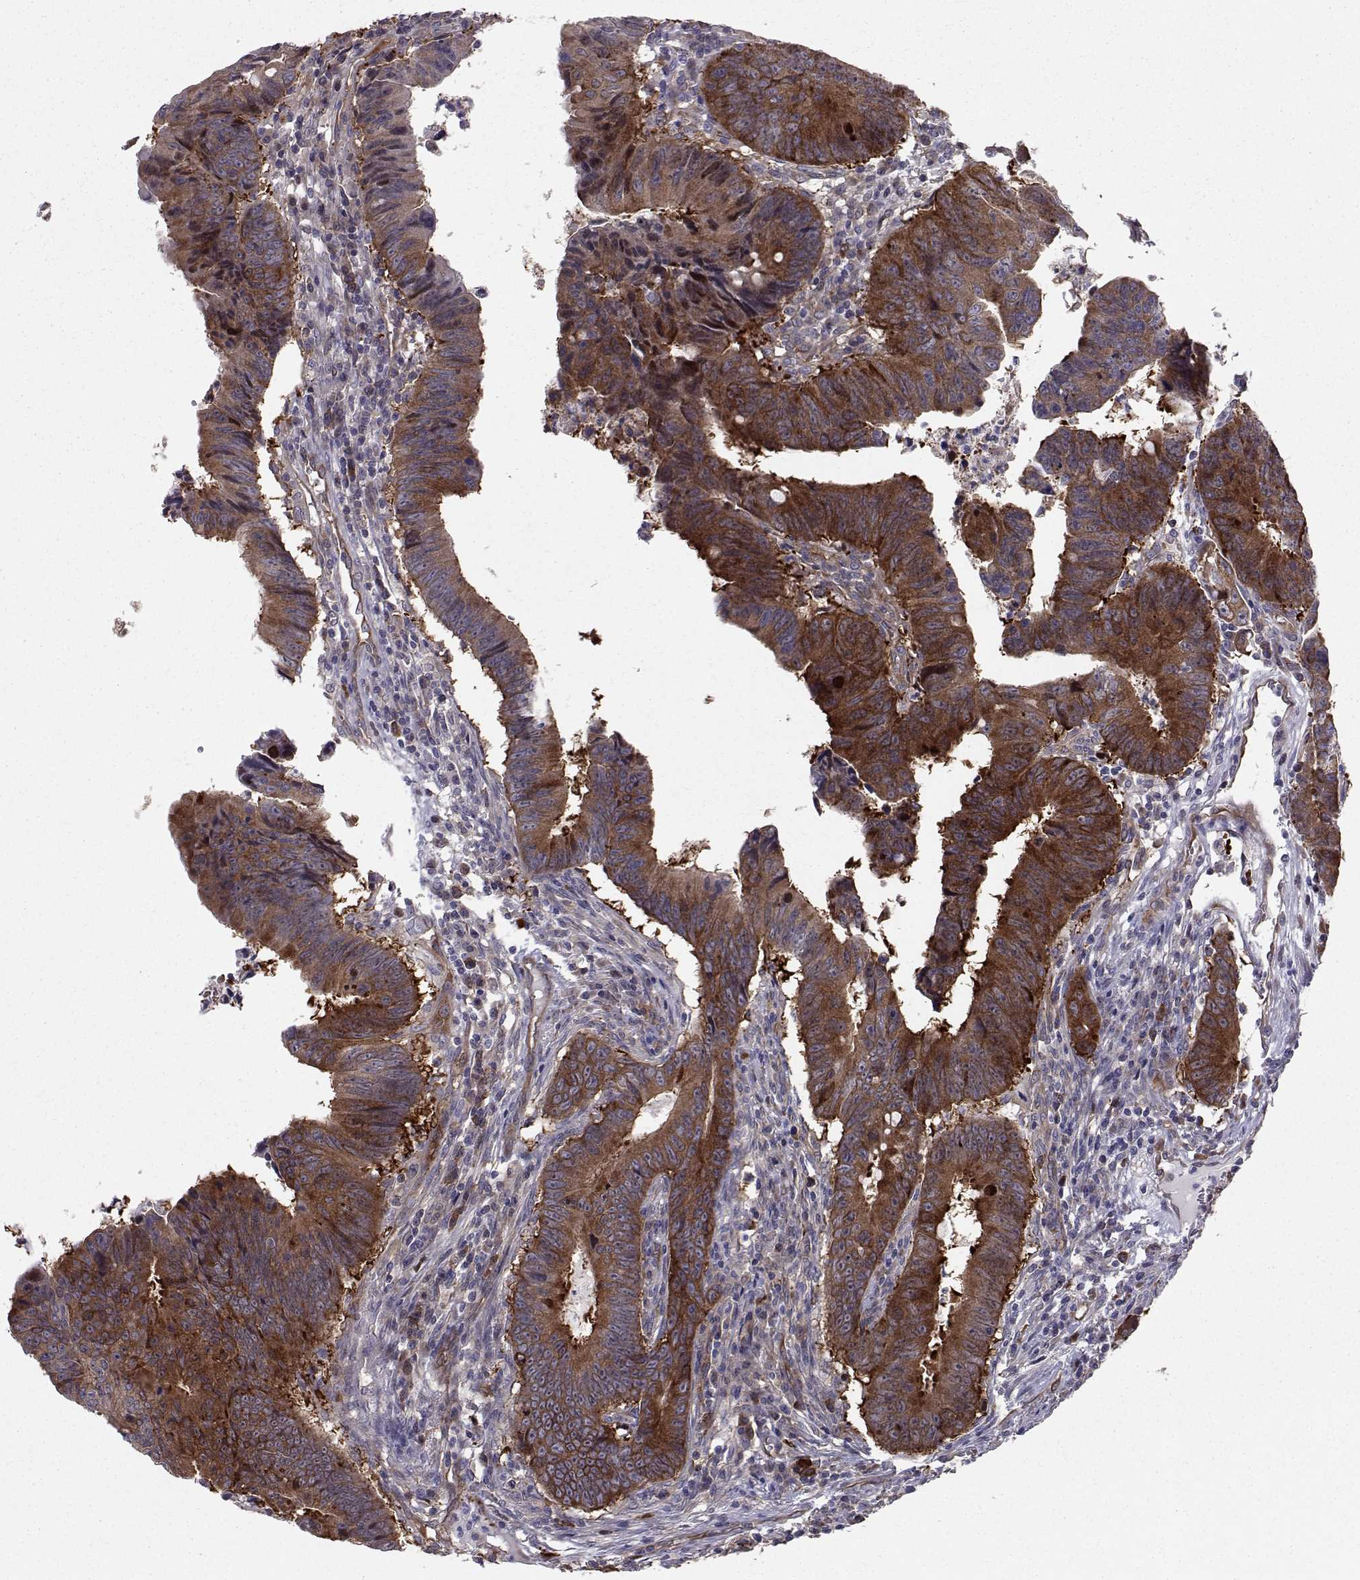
{"staining": {"intensity": "strong", "quantity": ">75%", "location": "cytoplasmic/membranous"}, "tissue": "colorectal cancer", "cell_type": "Tumor cells", "image_type": "cancer", "snomed": [{"axis": "morphology", "description": "Adenocarcinoma, NOS"}, {"axis": "topography", "description": "Colon"}], "caption": "A photomicrograph showing strong cytoplasmic/membranous positivity in approximately >75% of tumor cells in colorectal cancer, as visualized by brown immunohistochemical staining.", "gene": "HSP90AB1", "patient": {"sex": "female", "age": 87}}